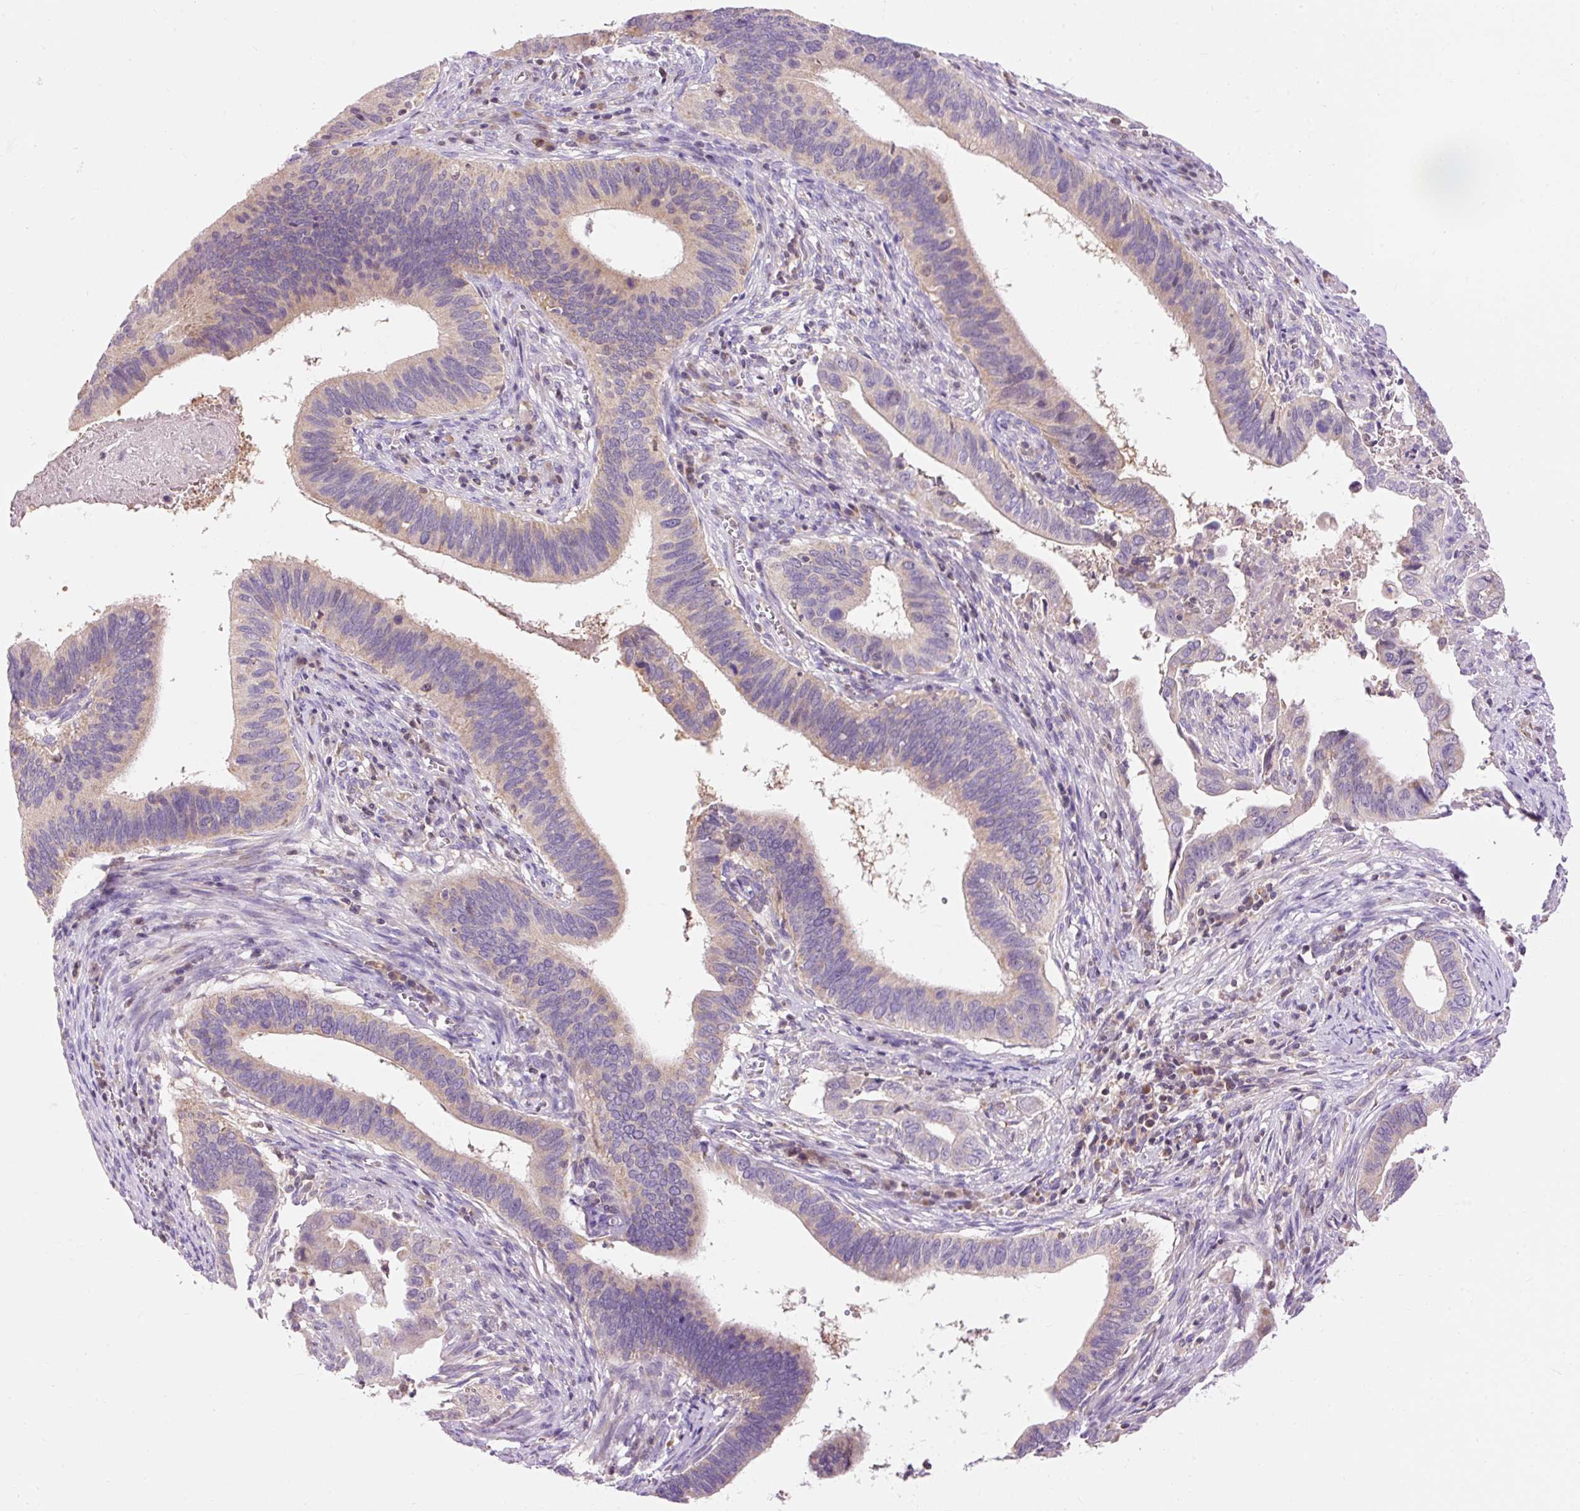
{"staining": {"intensity": "negative", "quantity": "none", "location": "none"}, "tissue": "cervical cancer", "cell_type": "Tumor cells", "image_type": "cancer", "snomed": [{"axis": "morphology", "description": "Adenocarcinoma, NOS"}, {"axis": "topography", "description": "Cervix"}], "caption": "Micrograph shows no significant protein positivity in tumor cells of cervical cancer.", "gene": "IMMT", "patient": {"sex": "female", "age": 42}}